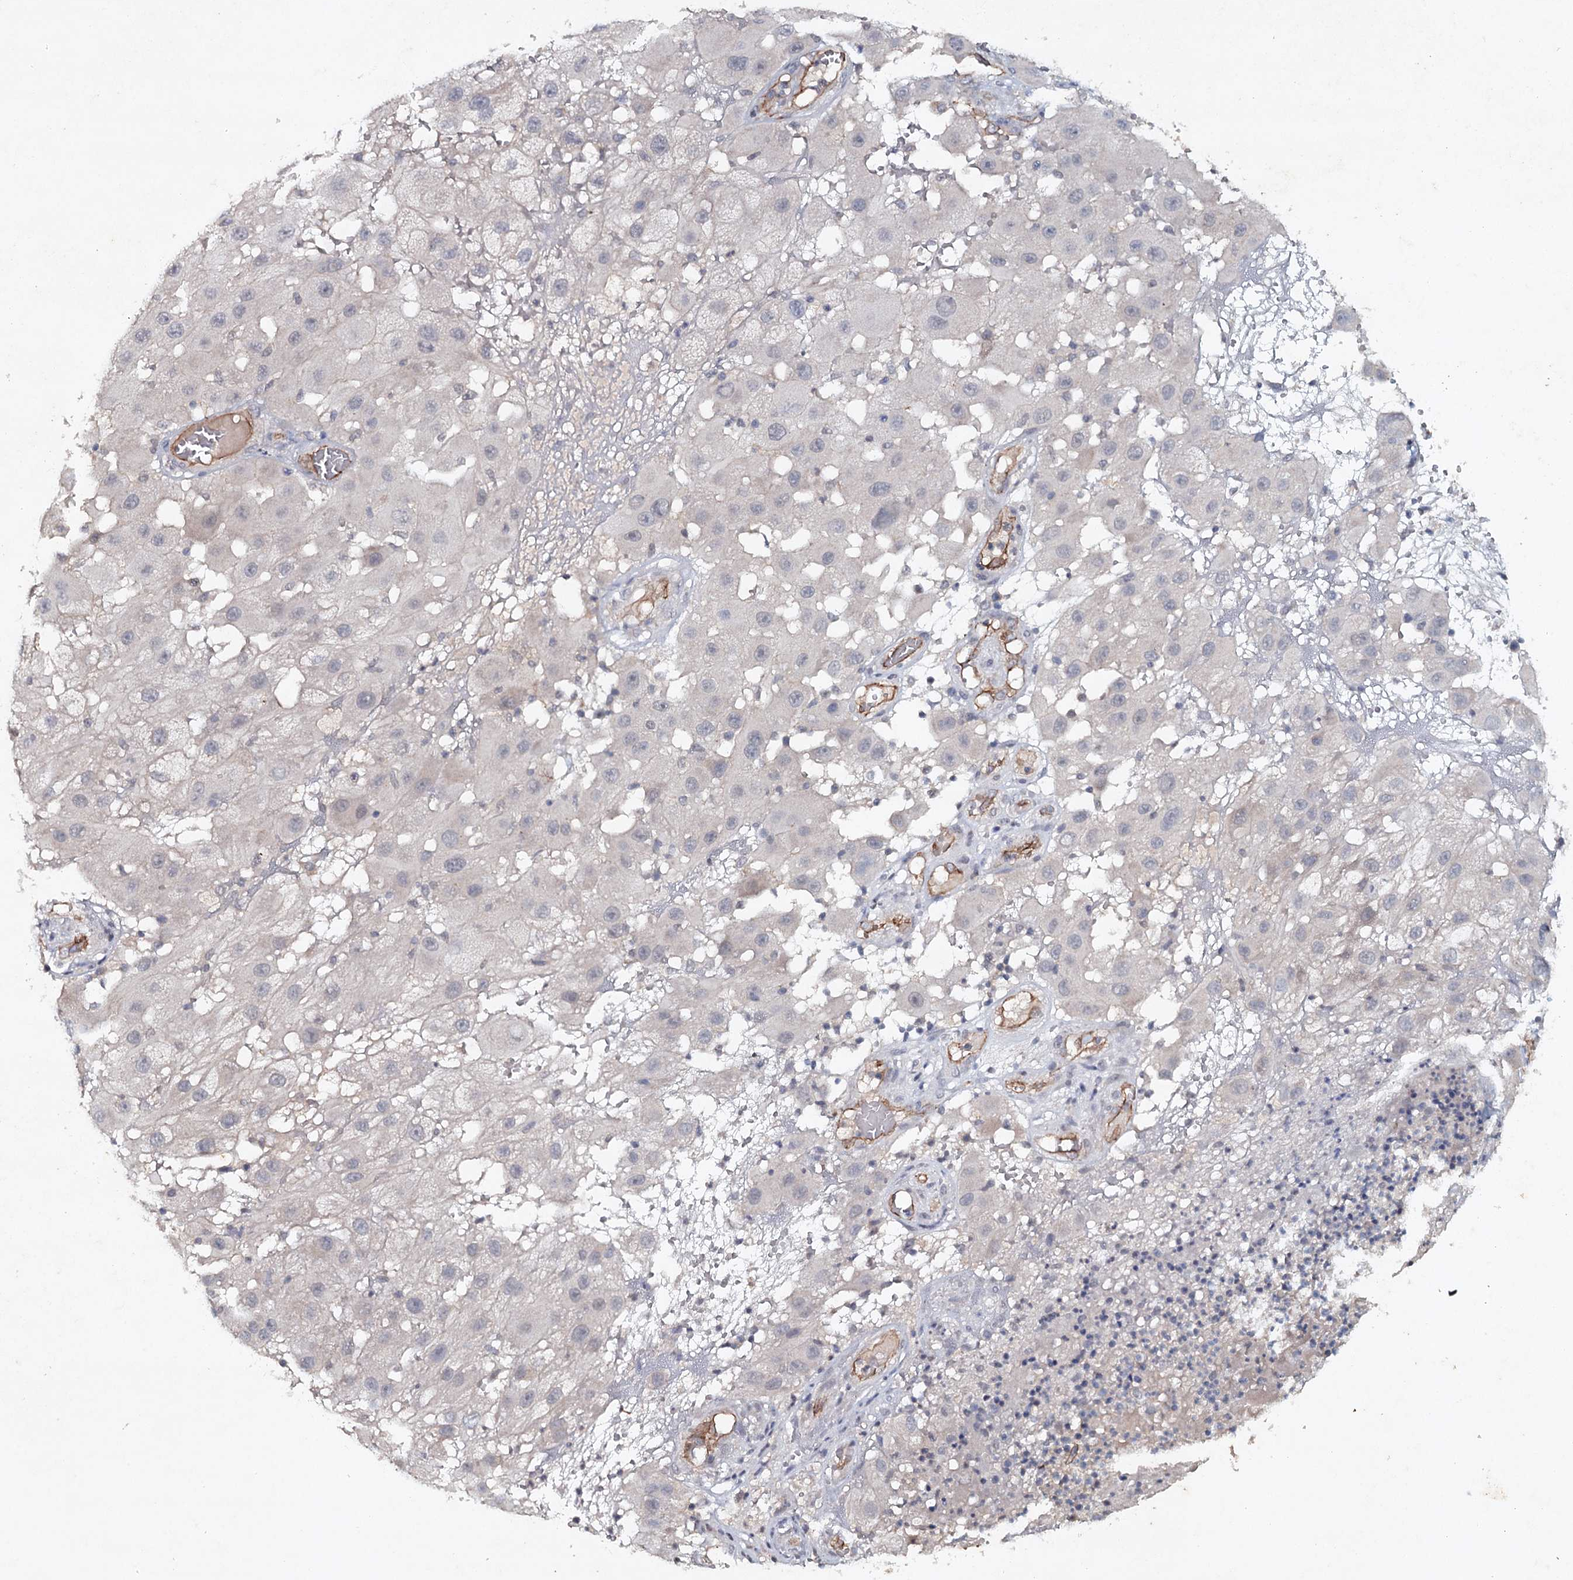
{"staining": {"intensity": "negative", "quantity": "none", "location": "none"}, "tissue": "melanoma", "cell_type": "Tumor cells", "image_type": "cancer", "snomed": [{"axis": "morphology", "description": "Malignant melanoma, NOS"}, {"axis": "topography", "description": "Skin"}], "caption": "The histopathology image demonstrates no staining of tumor cells in melanoma.", "gene": "SYNPO", "patient": {"sex": "female", "age": 81}}